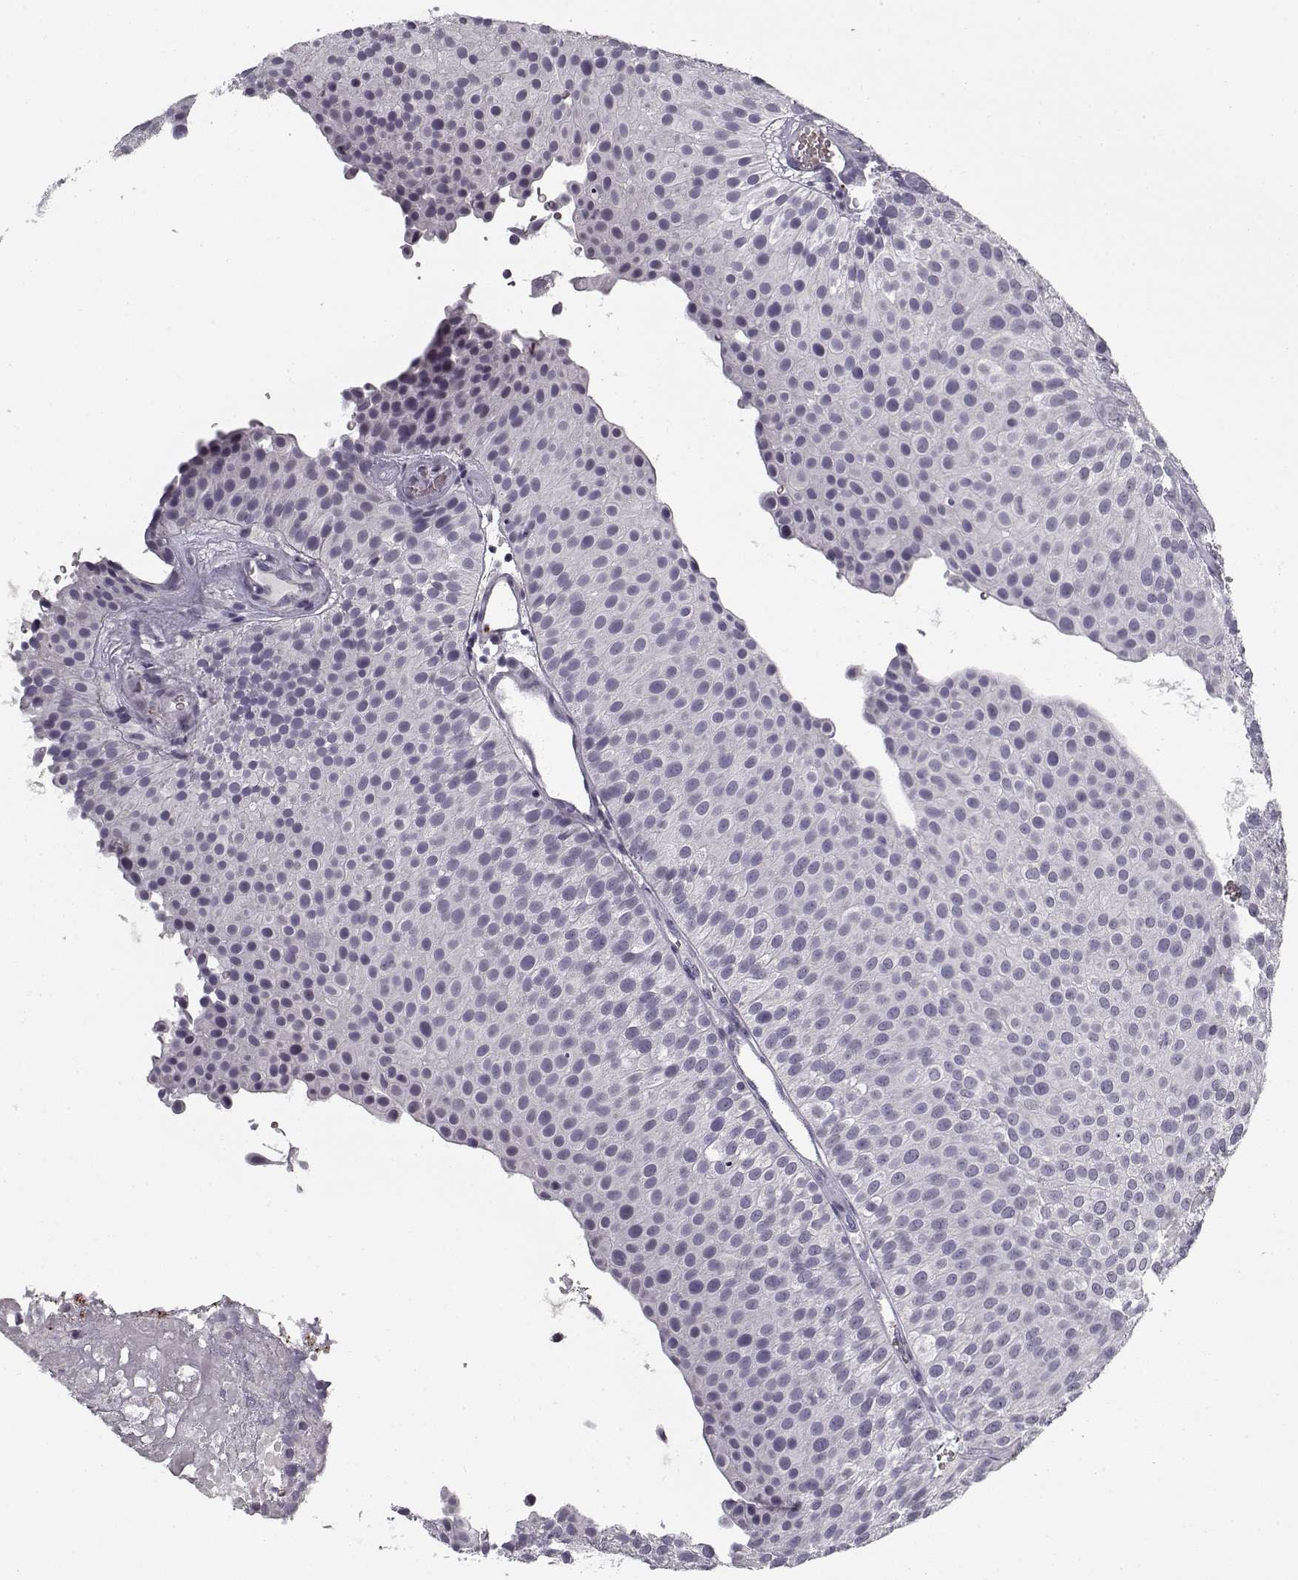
{"staining": {"intensity": "negative", "quantity": "none", "location": "none"}, "tissue": "urothelial cancer", "cell_type": "Tumor cells", "image_type": "cancer", "snomed": [{"axis": "morphology", "description": "Urothelial carcinoma, Low grade"}, {"axis": "topography", "description": "Urinary bladder"}], "caption": "IHC micrograph of neoplastic tissue: urothelial cancer stained with DAB (3,3'-diaminobenzidine) exhibits no significant protein positivity in tumor cells.", "gene": "SNCA", "patient": {"sex": "female", "age": 87}}